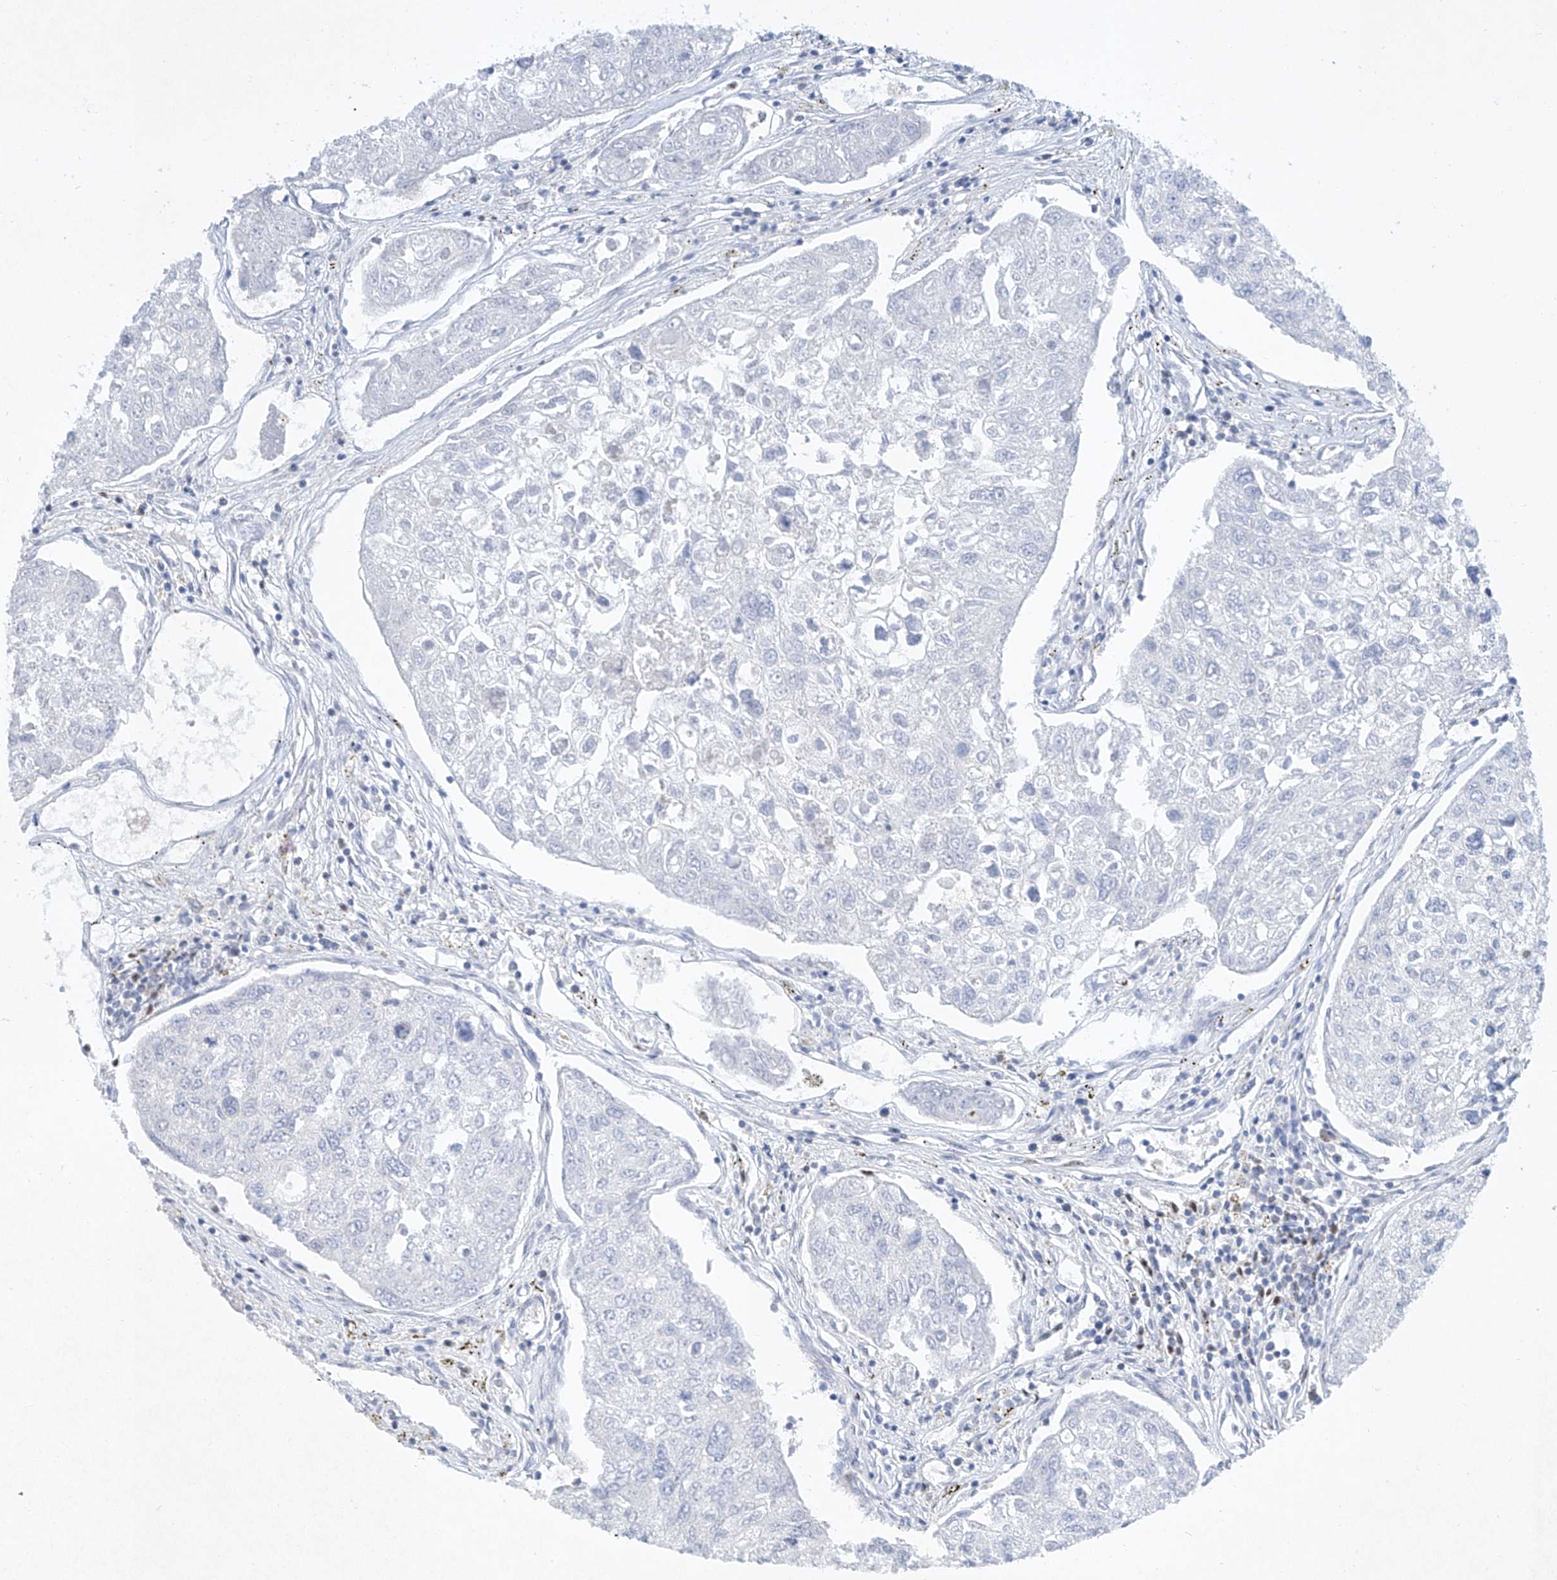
{"staining": {"intensity": "negative", "quantity": "none", "location": "none"}, "tissue": "urothelial cancer", "cell_type": "Tumor cells", "image_type": "cancer", "snomed": [{"axis": "morphology", "description": "Urothelial carcinoma, High grade"}, {"axis": "topography", "description": "Lymph node"}, {"axis": "topography", "description": "Urinary bladder"}], "caption": "This is an immunohistochemistry (IHC) micrograph of high-grade urothelial carcinoma. There is no positivity in tumor cells.", "gene": "TAF4", "patient": {"sex": "male", "age": 51}}